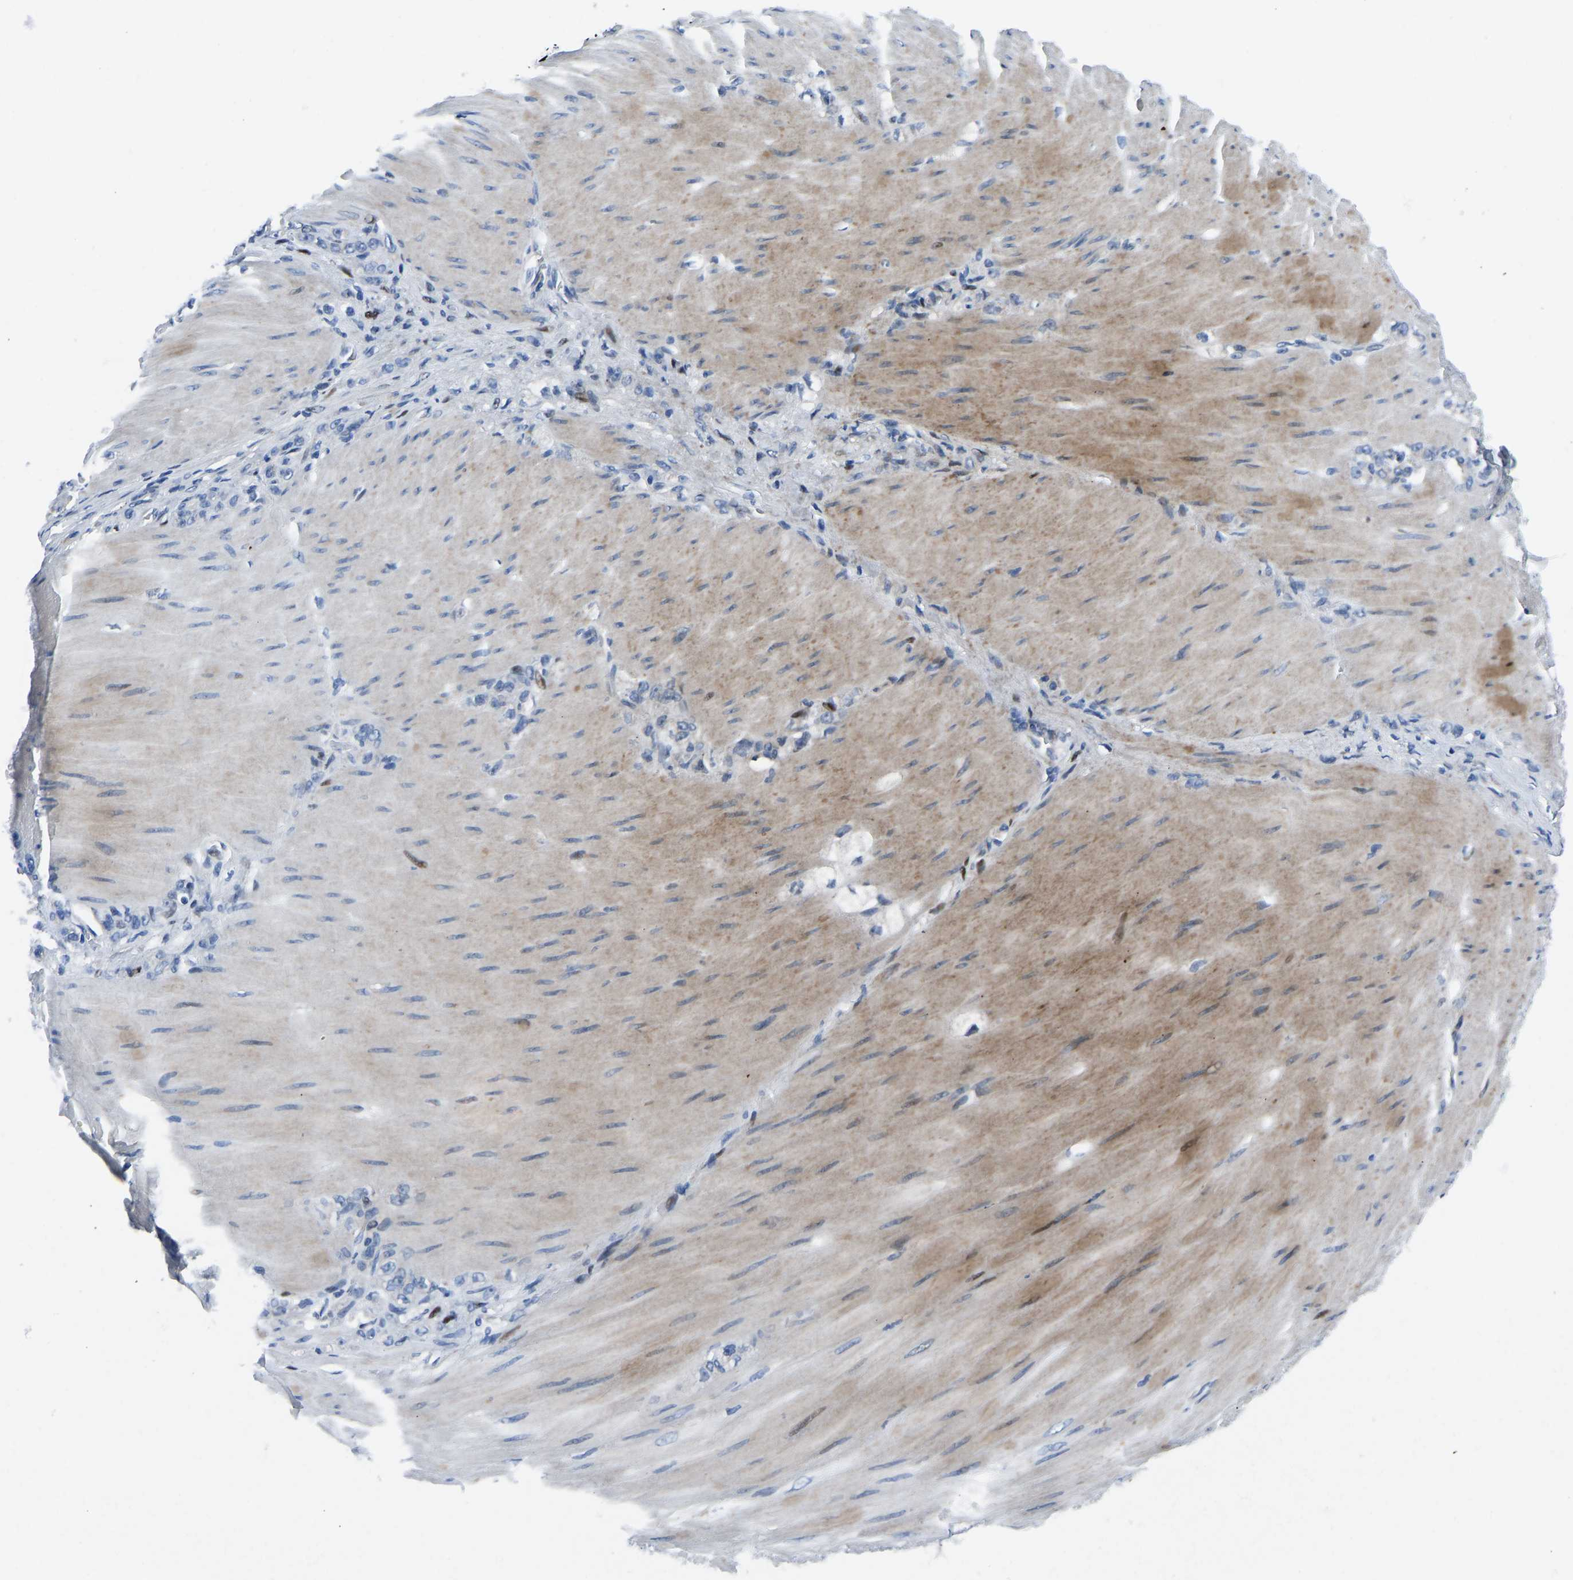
{"staining": {"intensity": "negative", "quantity": "none", "location": "none"}, "tissue": "stomach cancer", "cell_type": "Tumor cells", "image_type": "cancer", "snomed": [{"axis": "morphology", "description": "Normal tissue, NOS"}, {"axis": "morphology", "description": "Adenocarcinoma, NOS"}, {"axis": "topography", "description": "Stomach"}], "caption": "Tumor cells are negative for brown protein staining in stomach cancer (adenocarcinoma). (DAB (3,3'-diaminobenzidine) immunohistochemistry visualized using brightfield microscopy, high magnification).", "gene": "EGR1", "patient": {"sex": "male", "age": 82}}